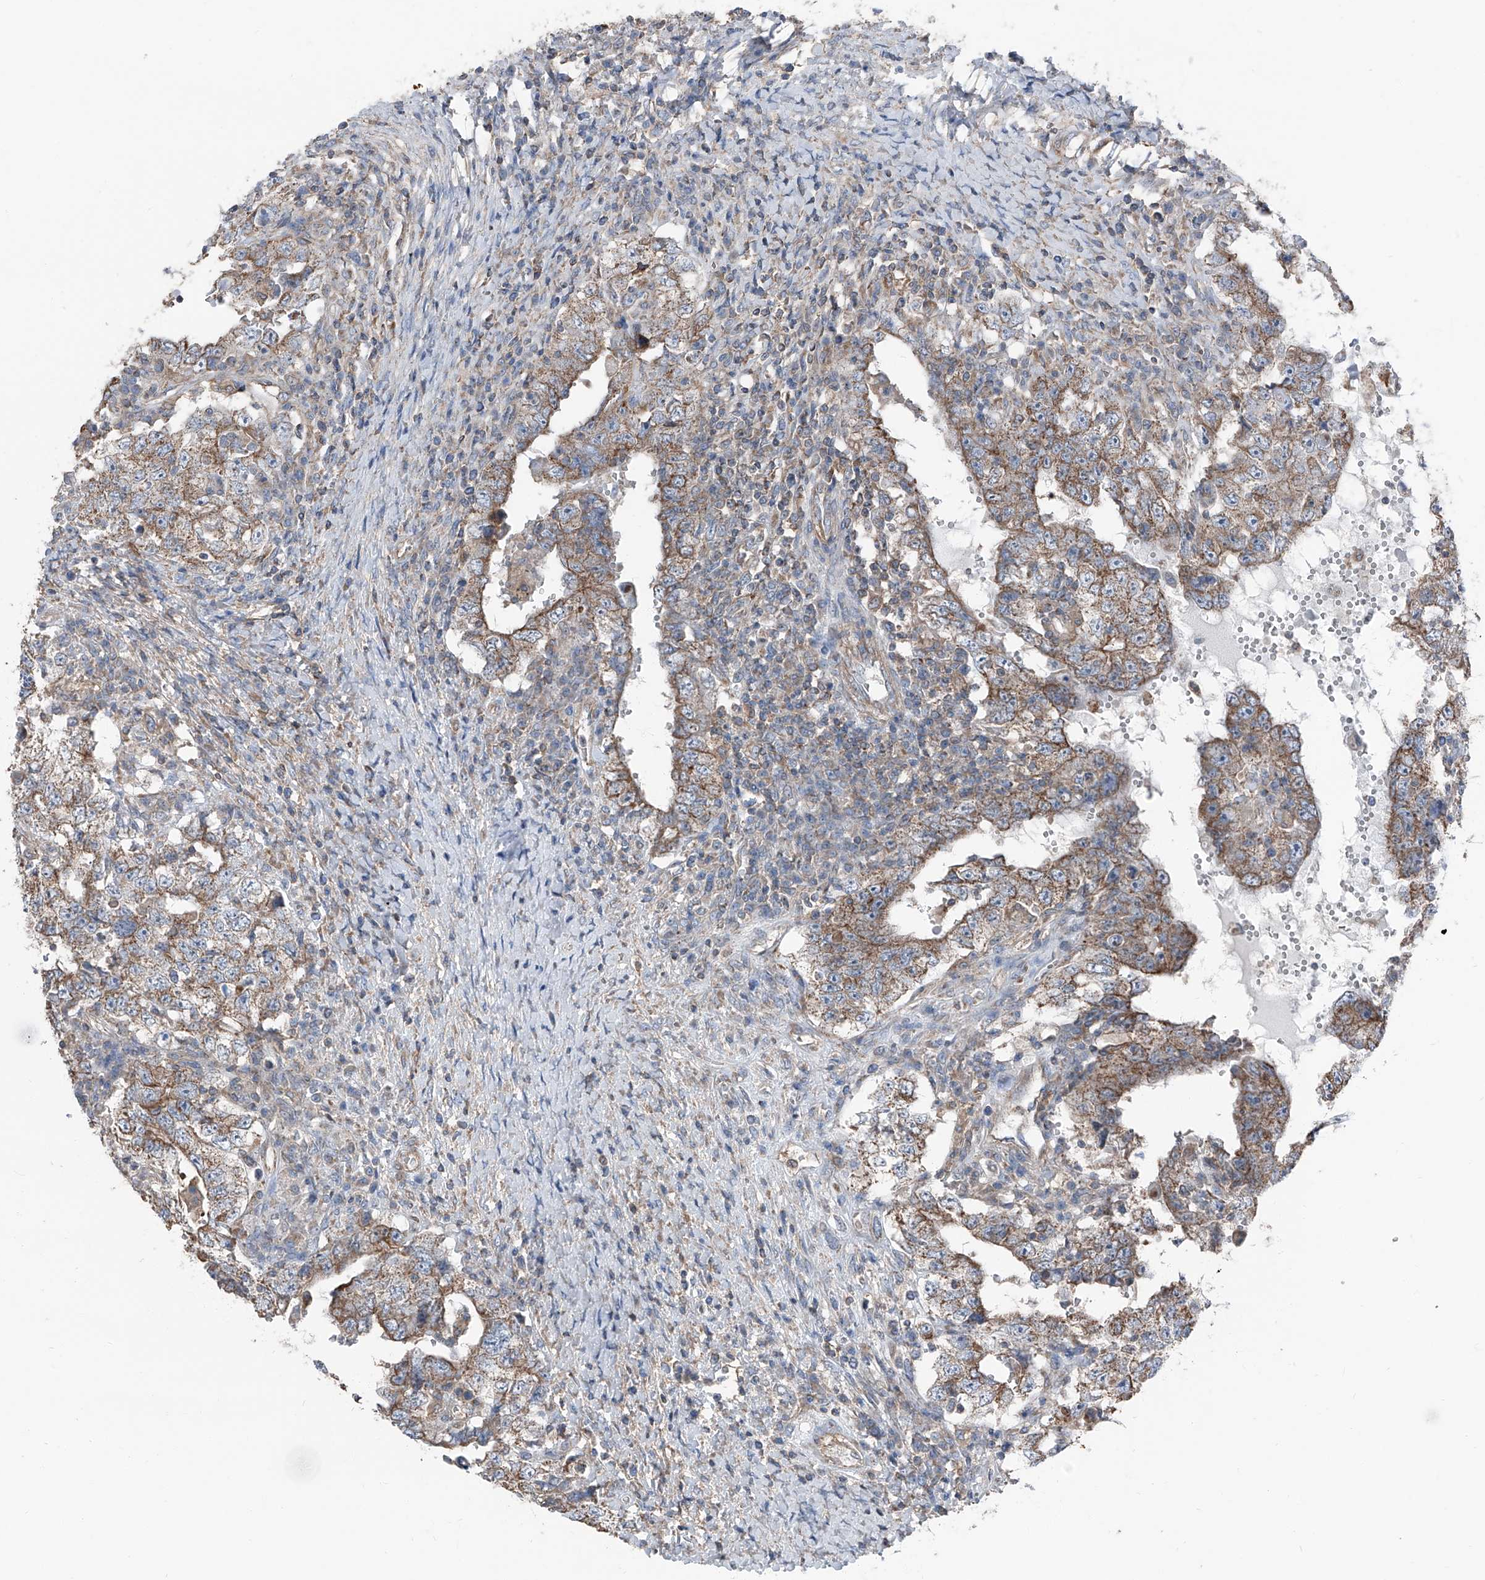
{"staining": {"intensity": "moderate", "quantity": ">75%", "location": "cytoplasmic/membranous"}, "tissue": "testis cancer", "cell_type": "Tumor cells", "image_type": "cancer", "snomed": [{"axis": "morphology", "description": "Carcinoma, Embryonal, NOS"}, {"axis": "topography", "description": "Testis"}], "caption": "Immunohistochemistry (IHC) micrograph of human embryonal carcinoma (testis) stained for a protein (brown), which displays medium levels of moderate cytoplasmic/membranous positivity in about >75% of tumor cells.", "gene": "GPR142", "patient": {"sex": "male", "age": 26}}